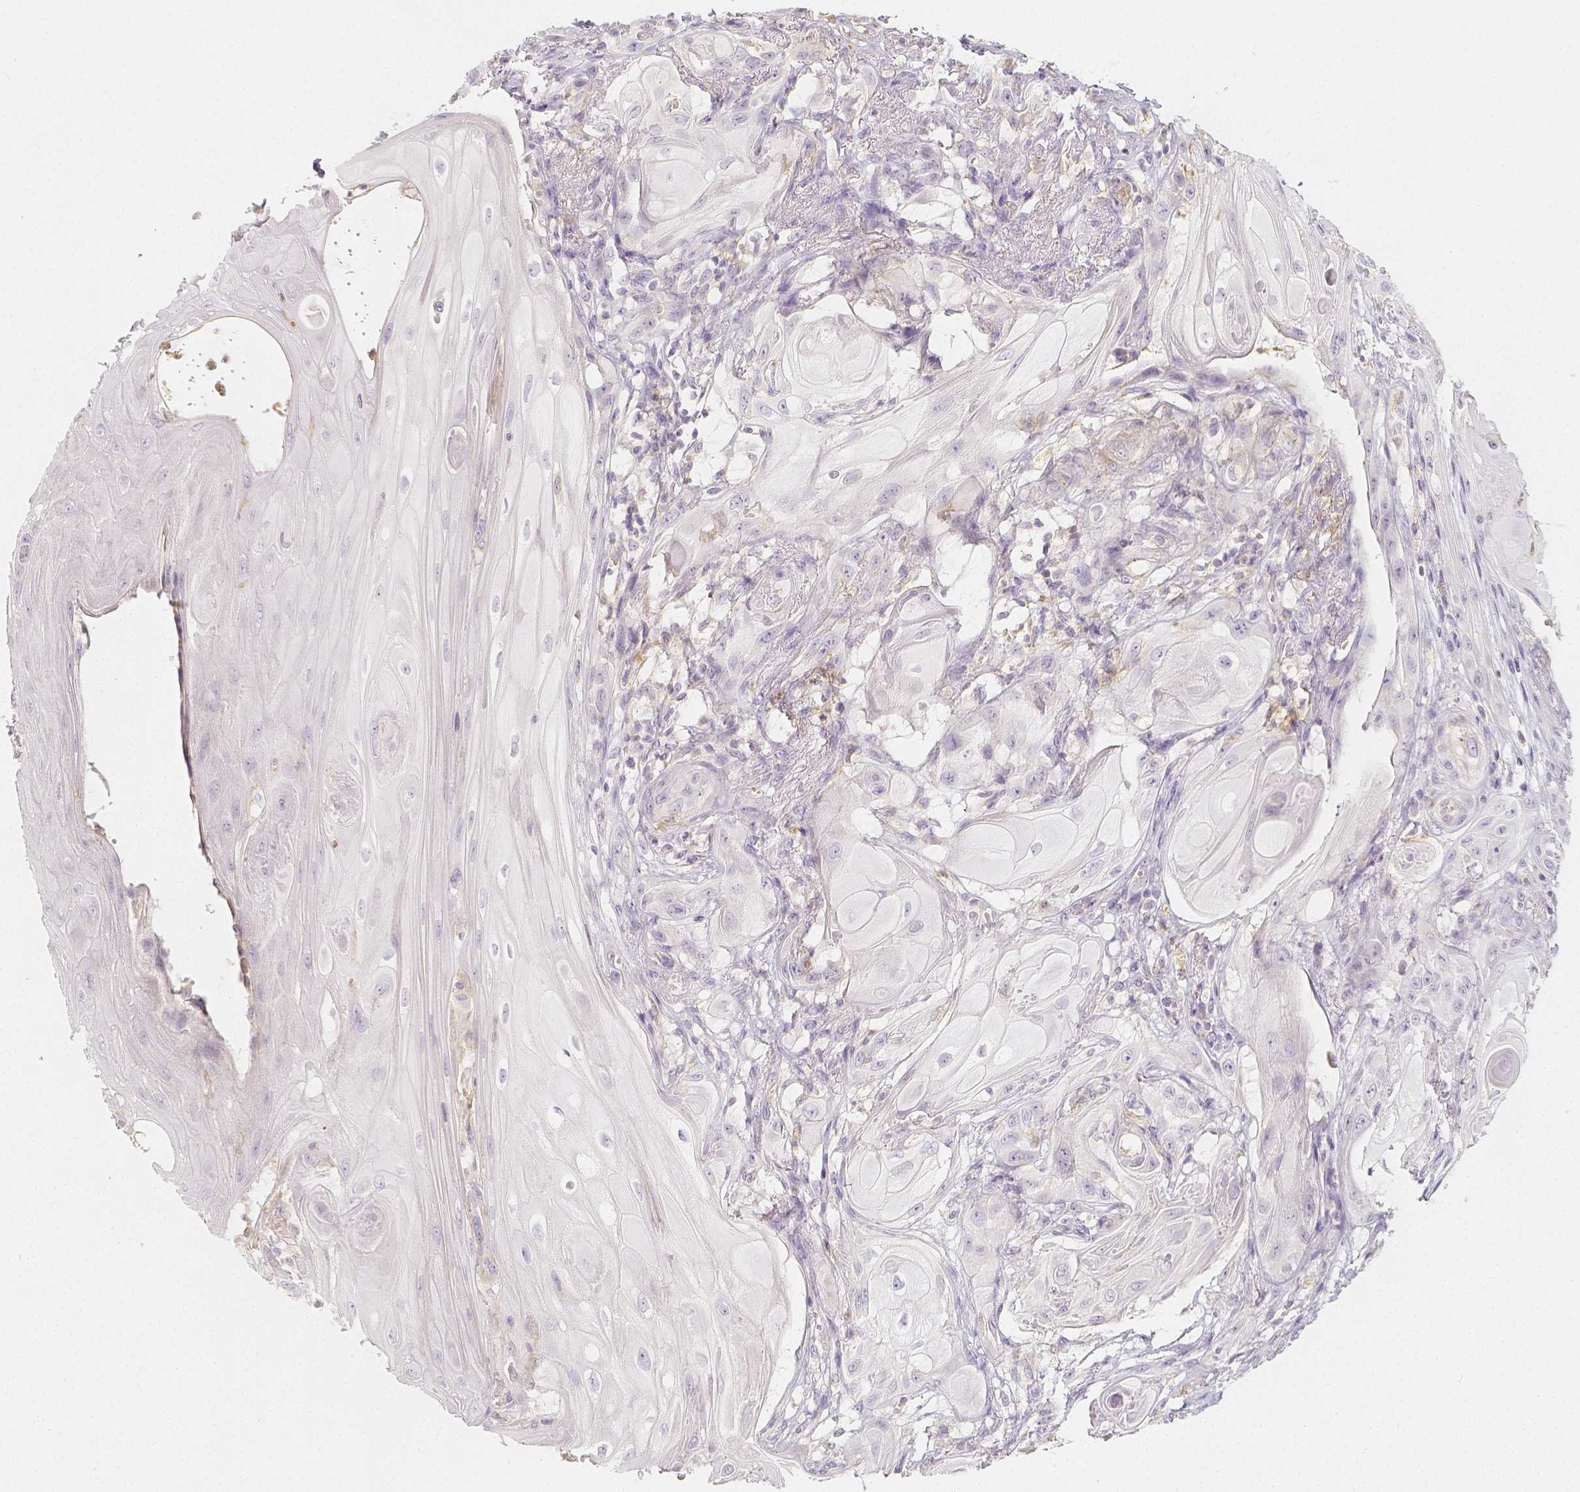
{"staining": {"intensity": "negative", "quantity": "none", "location": "none"}, "tissue": "skin cancer", "cell_type": "Tumor cells", "image_type": "cancer", "snomed": [{"axis": "morphology", "description": "Squamous cell carcinoma, NOS"}, {"axis": "topography", "description": "Skin"}], "caption": "Tumor cells show no significant positivity in skin cancer.", "gene": "PTPRJ", "patient": {"sex": "male", "age": 62}}